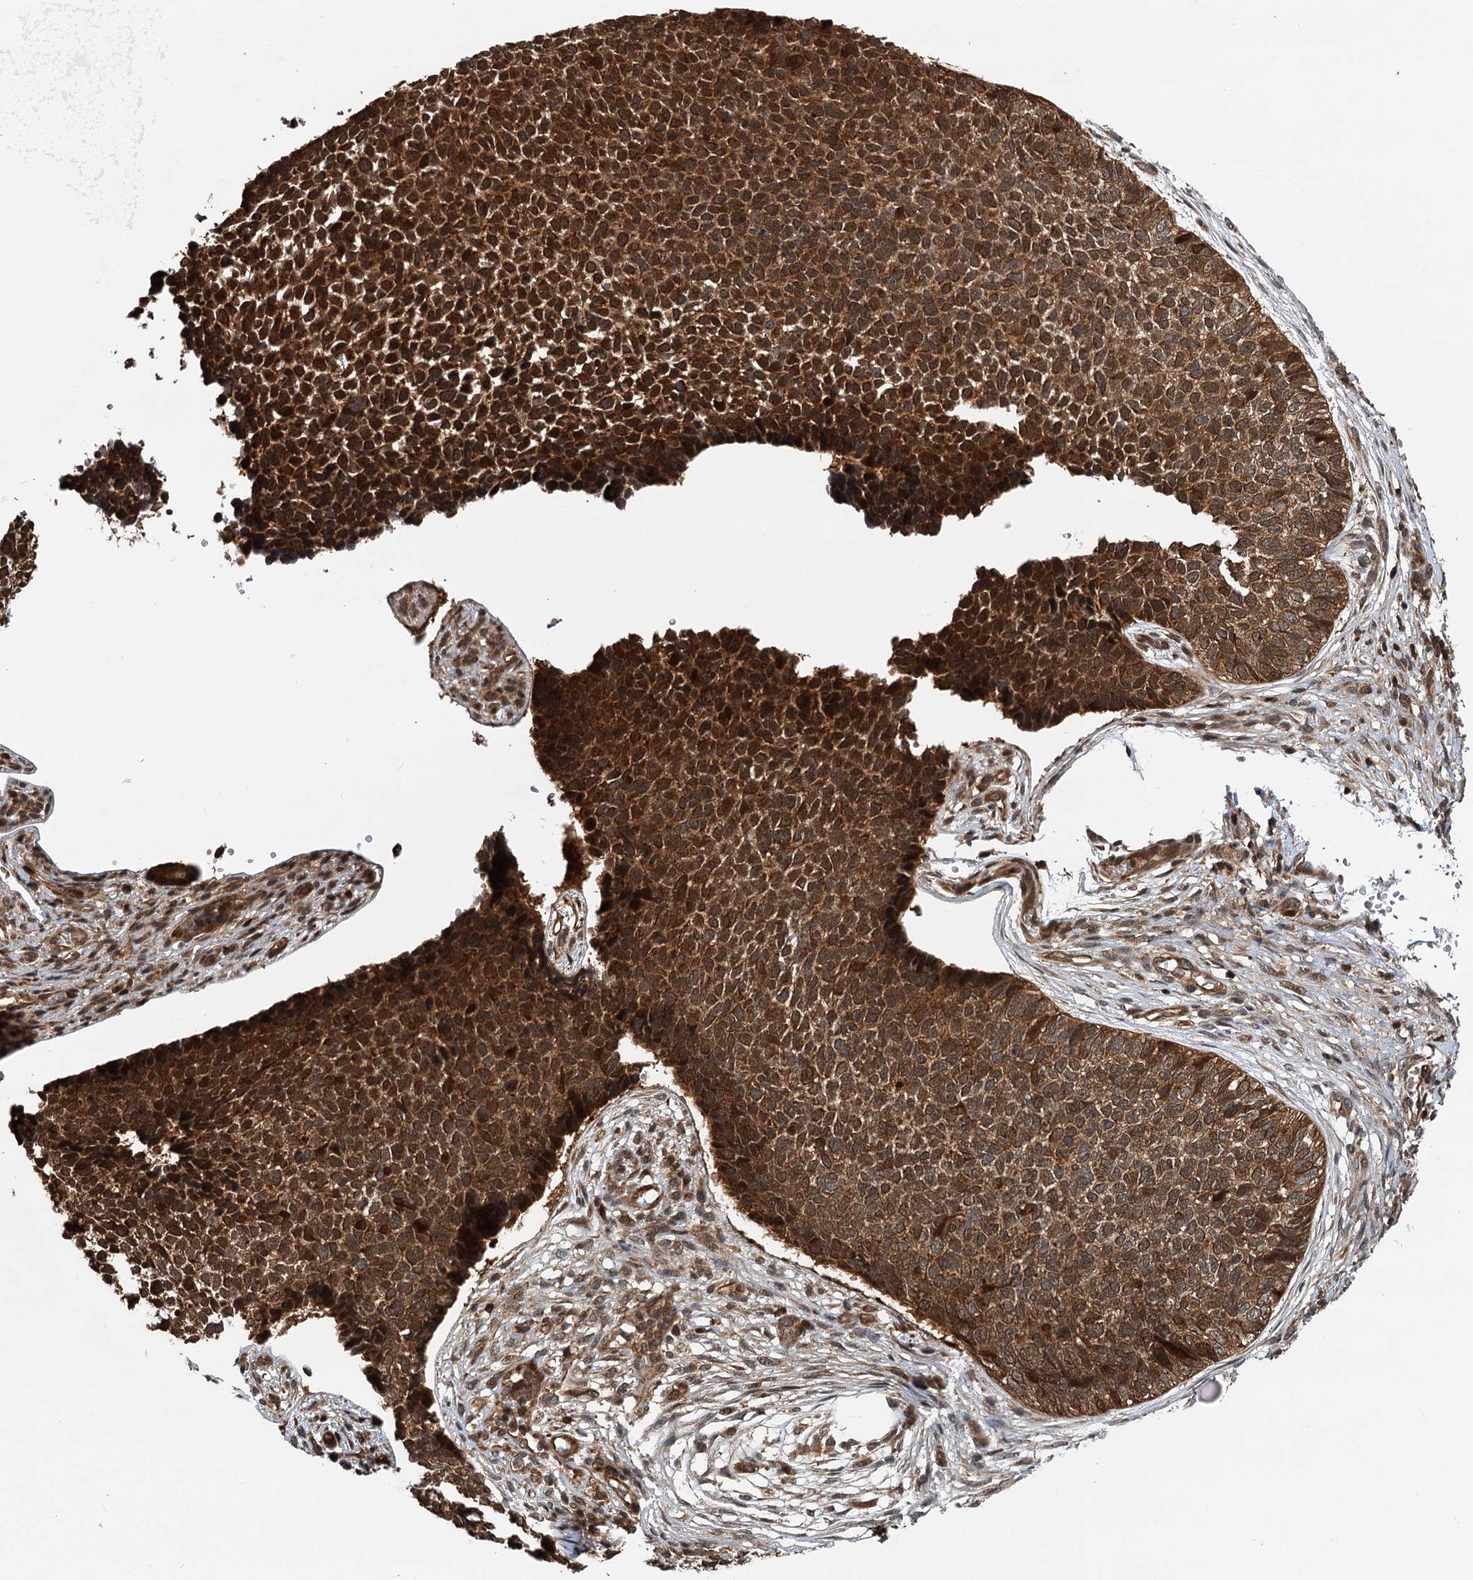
{"staining": {"intensity": "strong", "quantity": ">75%", "location": "cytoplasmic/membranous"}, "tissue": "skin cancer", "cell_type": "Tumor cells", "image_type": "cancer", "snomed": [{"axis": "morphology", "description": "Basal cell carcinoma"}, {"axis": "topography", "description": "Skin"}], "caption": "DAB immunohistochemical staining of basal cell carcinoma (skin) displays strong cytoplasmic/membranous protein positivity in about >75% of tumor cells.", "gene": "STUB1", "patient": {"sex": "female", "age": 84}}